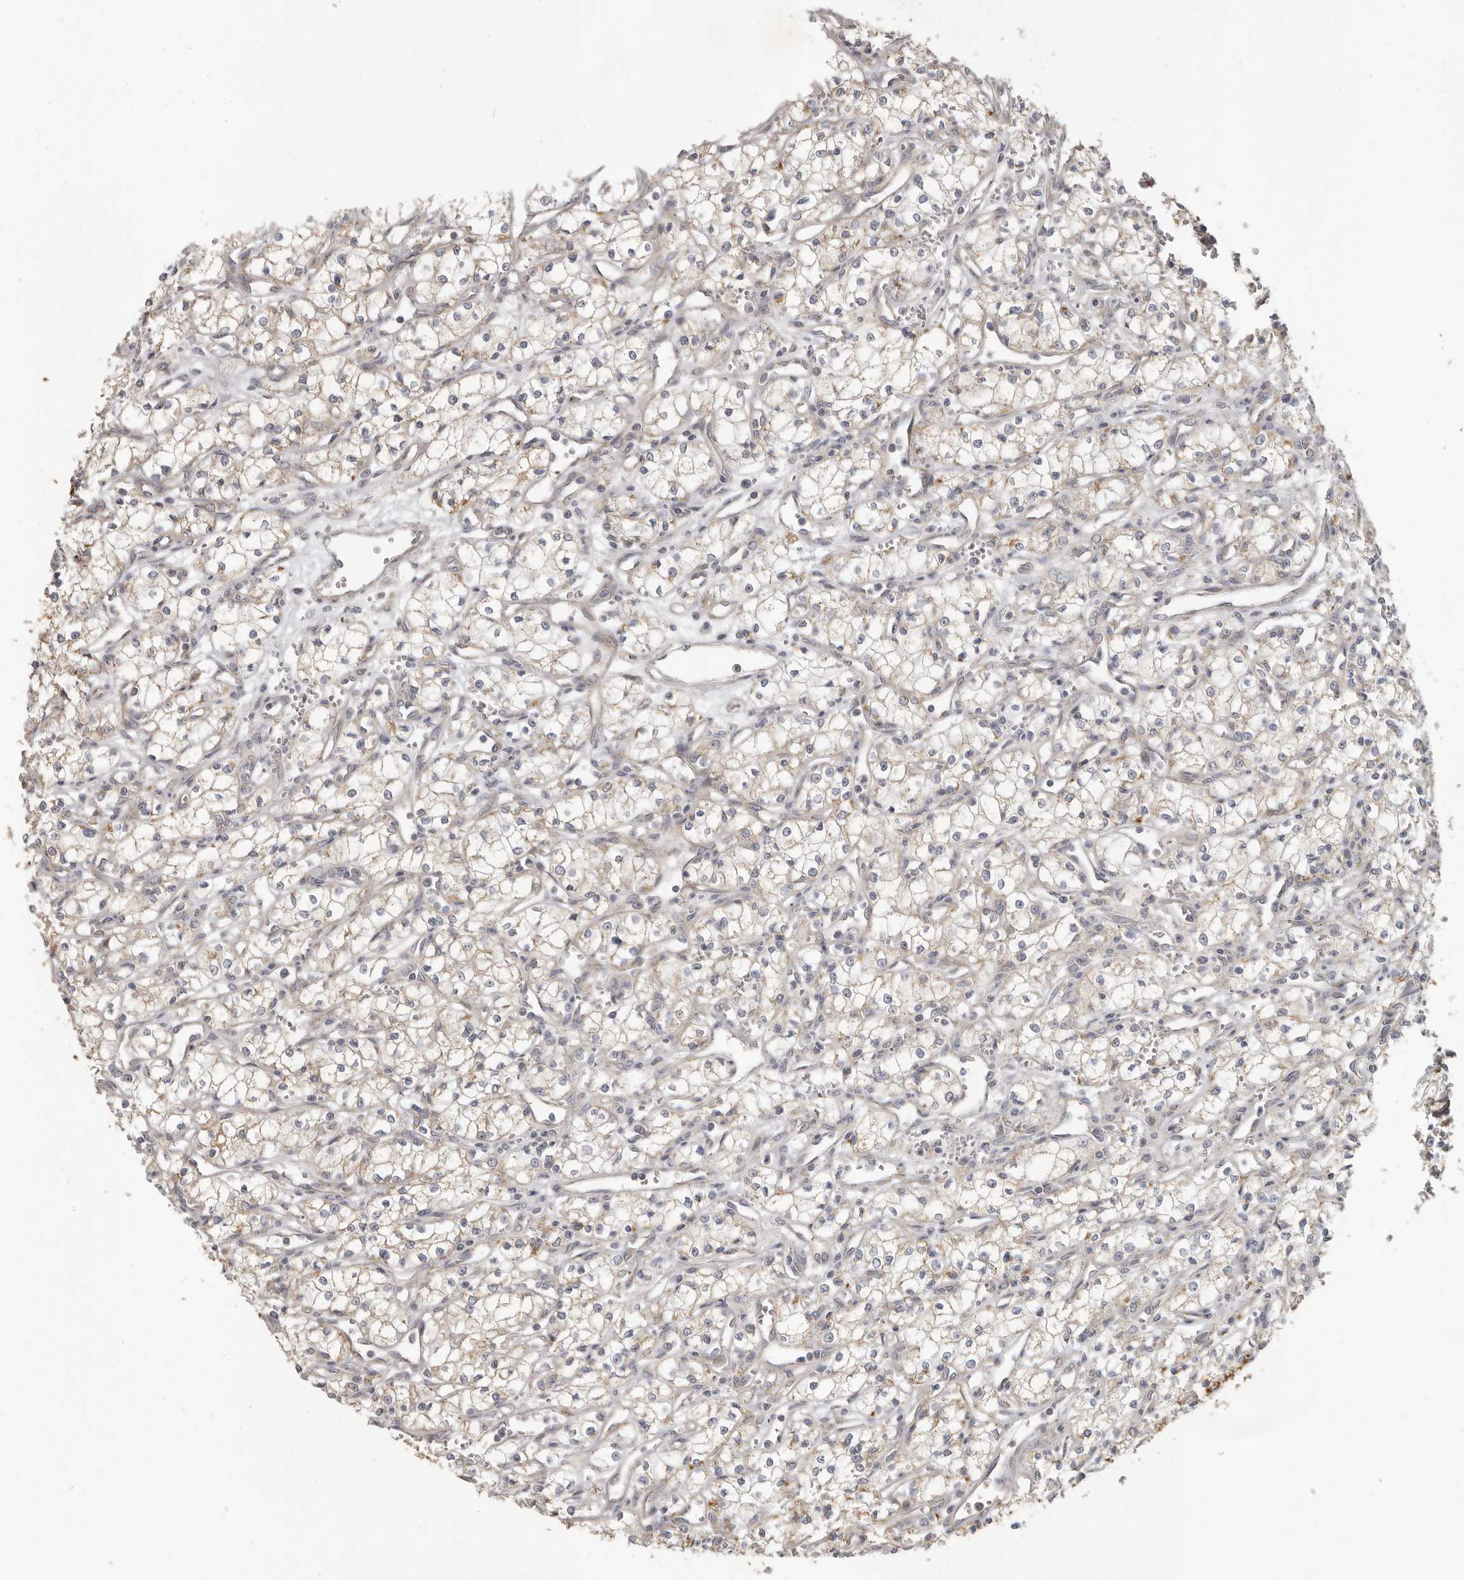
{"staining": {"intensity": "weak", "quantity": ">75%", "location": "cytoplasmic/membranous"}, "tissue": "renal cancer", "cell_type": "Tumor cells", "image_type": "cancer", "snomed": [{"axis": "morphology", "description": "Adenocarcinoma, NOS"}, {"axis": "topography", "description": "Kidney"}], "caption": "An image of adenocarcinoma (renal) stained for a protein exhibits weak cytoplasmic/membranous brown staining in tumor cells.", "gene": "UNK", "patient": {"sex": "male", "age": 59}}